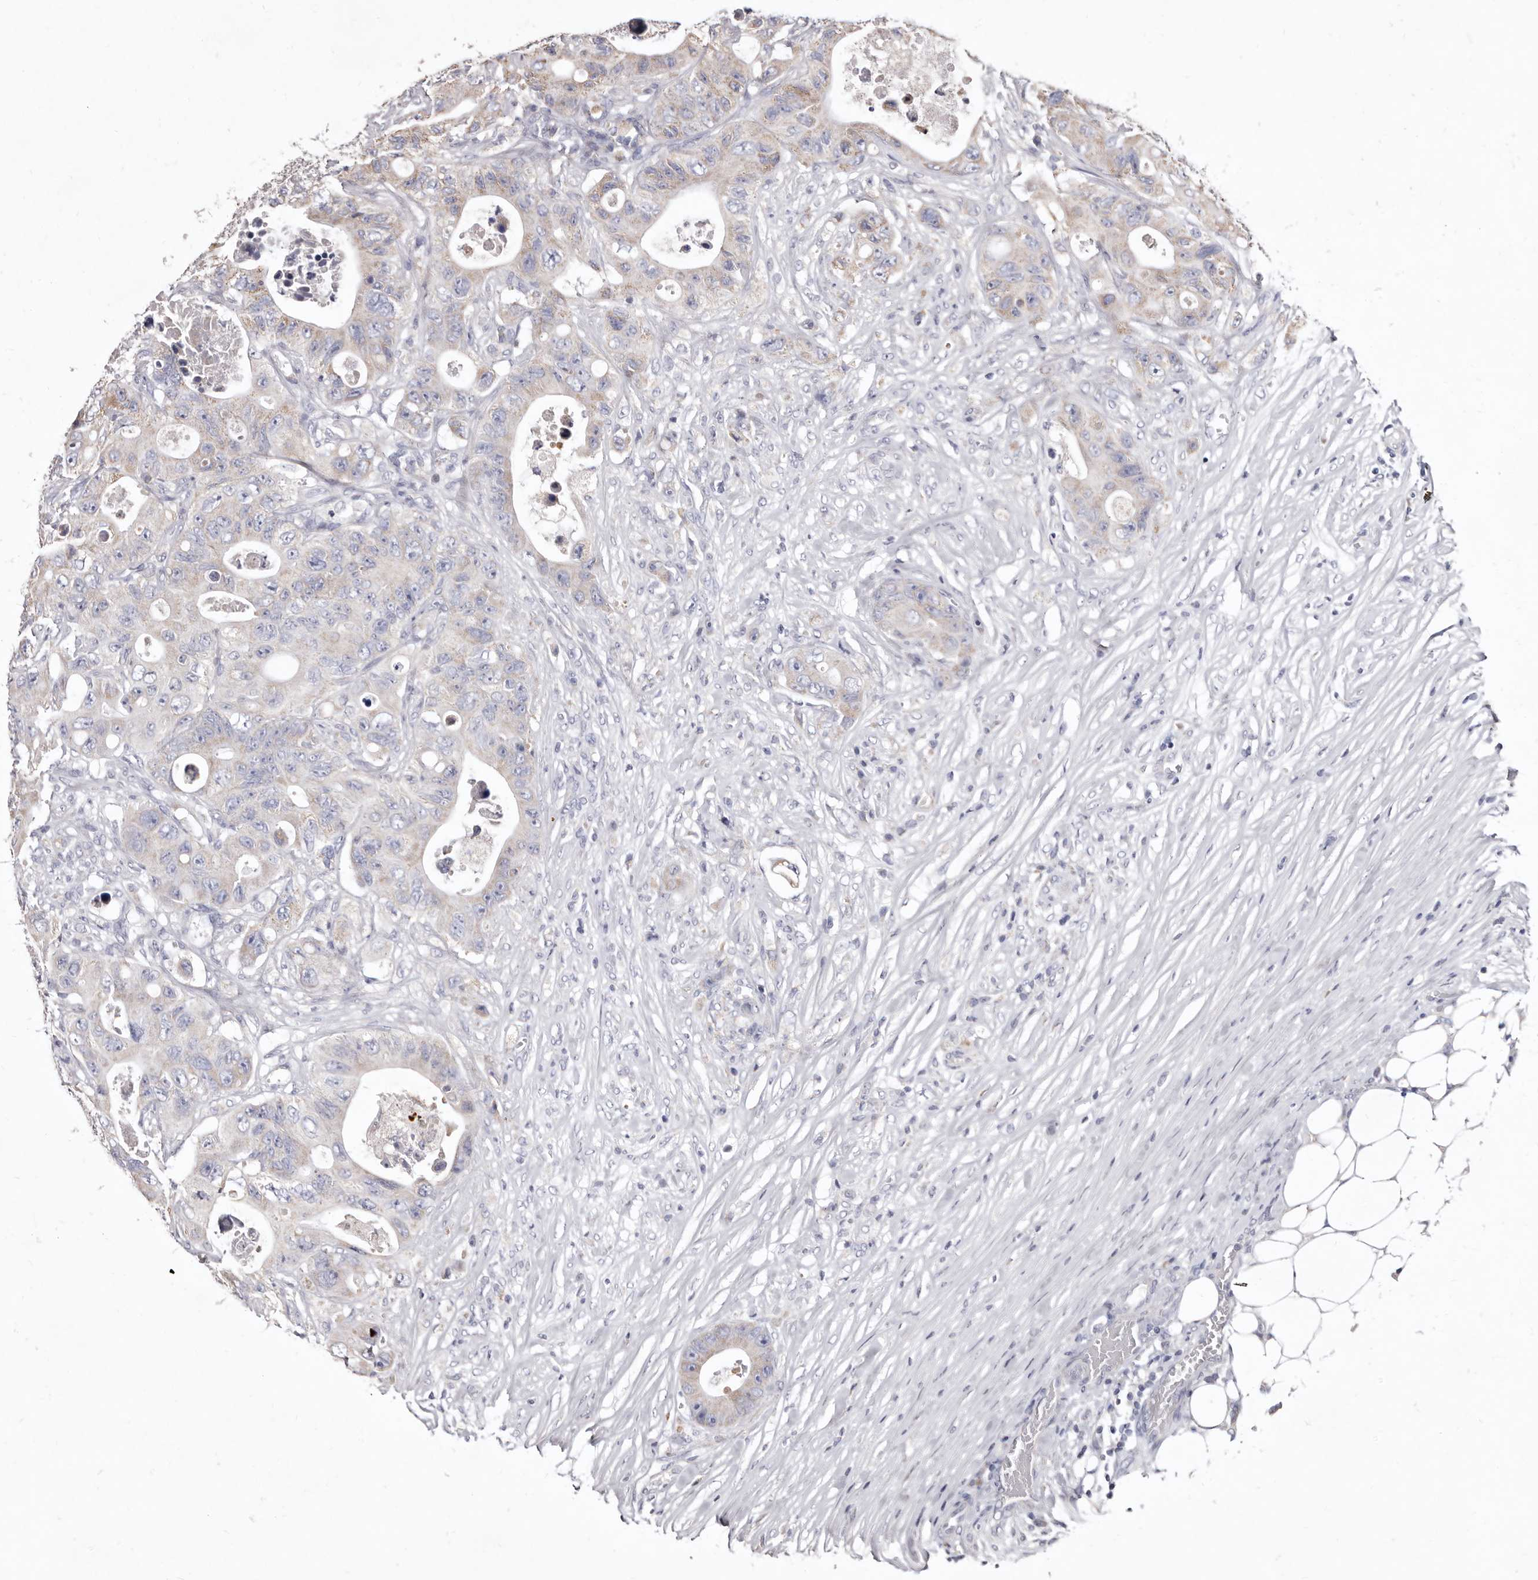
{"staining": {"intensity": "weak", "quantity": "<25%", "location": "cytoplasmic/membranous"}, "tissue": "colorectal cancer", "cell_type": "Tumor cells", "image_type": "cancer", "snomed": [{"axis": "morphology", "description": "Adenocarcinoma, NOS"}, {"axis": "topography", "description": "Colon"}], "caption": "Colorectal adenocarcinoma stained for a protein using immunohistochemistry (IHC) shows no positivity tumor cells.", "gene": "CYP2E1", "patient": {"sex": "female", "age": 46}}